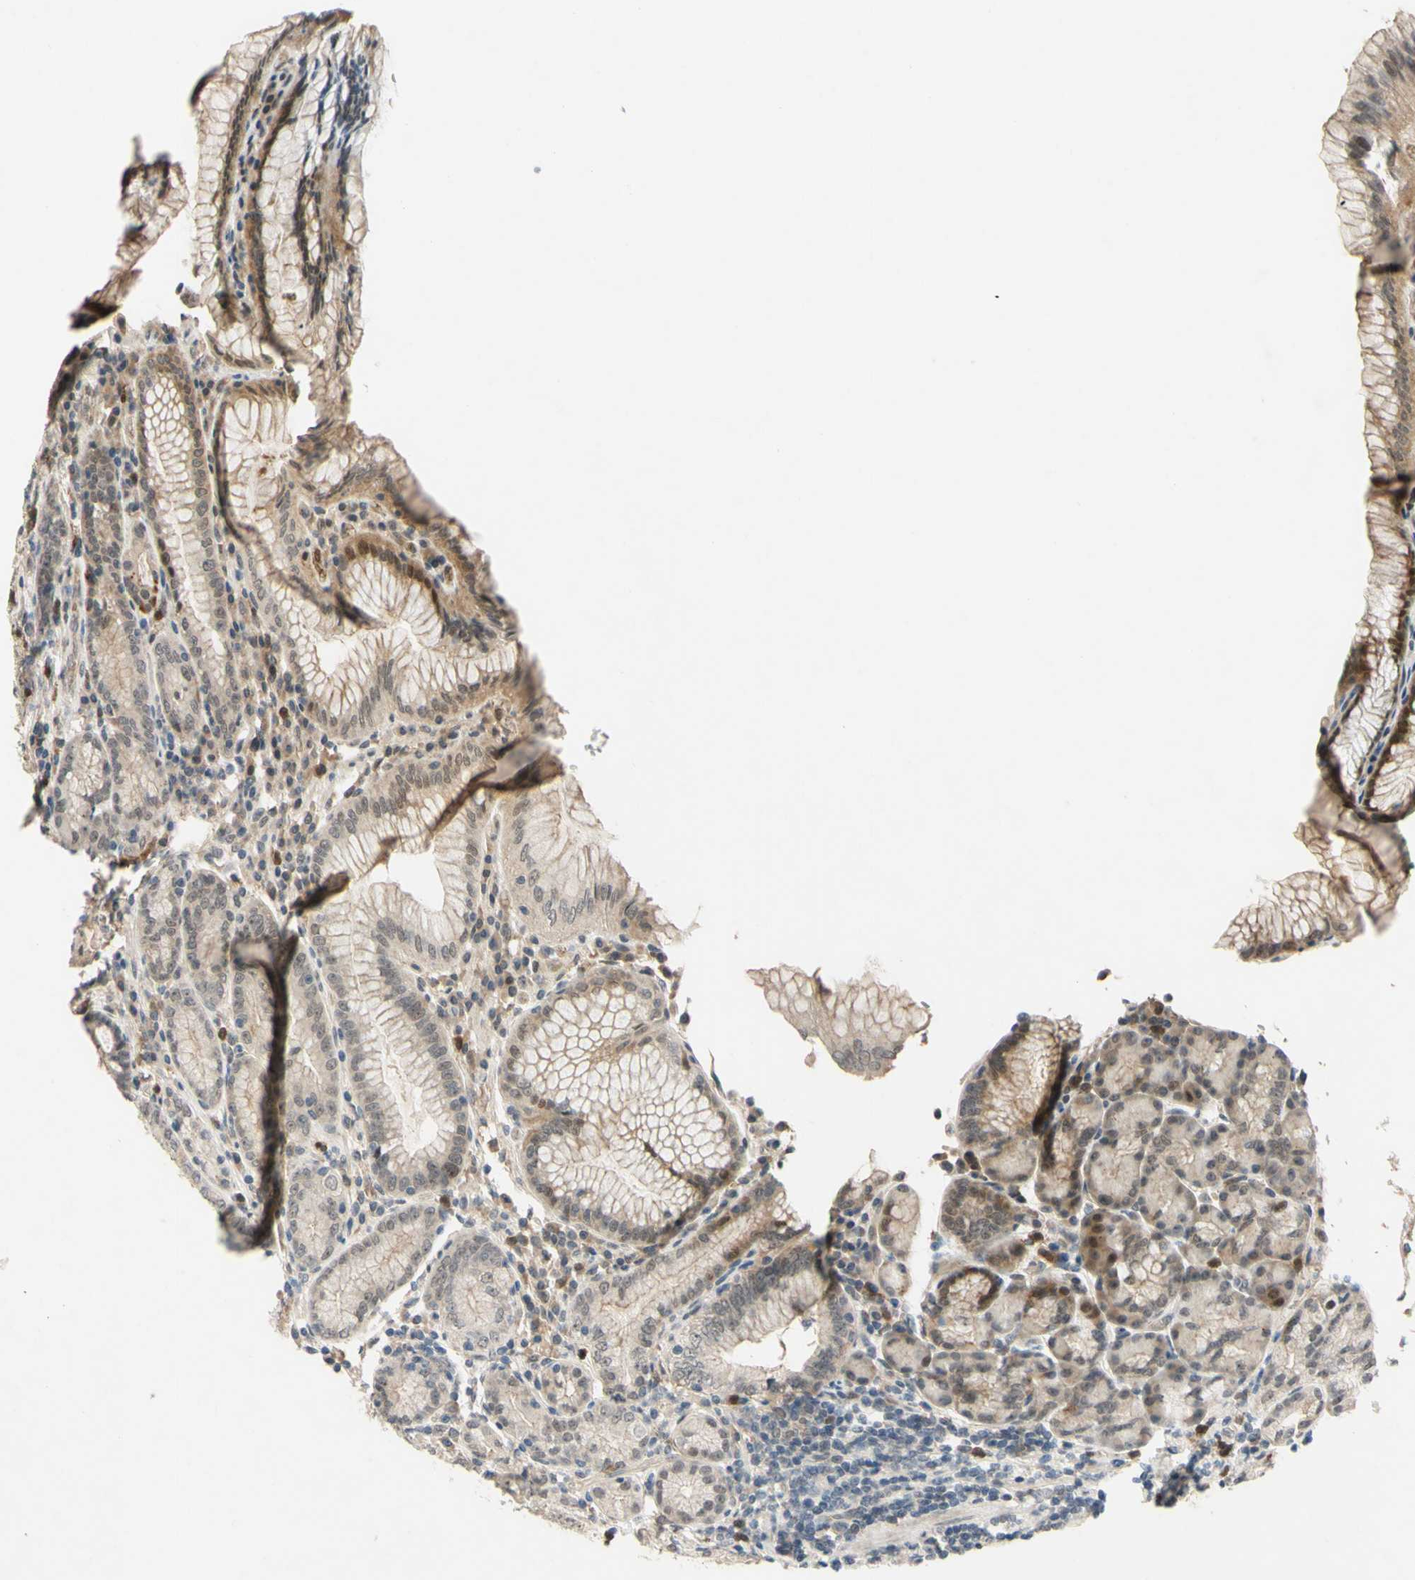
{"staining": {"intensity": "weak", "quantity": "25%-75%", "location": "cytoplasmic/membranous,nuclear"}, "tissue": "stomach", "cell_type": "Glandular cells", "image_type": "normal", "snomed": [{"axis": "morphology", "description": "Normal tissue, NOS"}, {"axis": "topography", "description": "Stomach, lower"}], "caption": "A histopathology image showing weak cytoplasmic/membranous,nuclear staining in approximately 25%-75% of glandular cells in normal stomach, as visualized by brown immunohistochemical staining.", "gene": "ALK", "patient": {"sex": "female", "age": 76}}